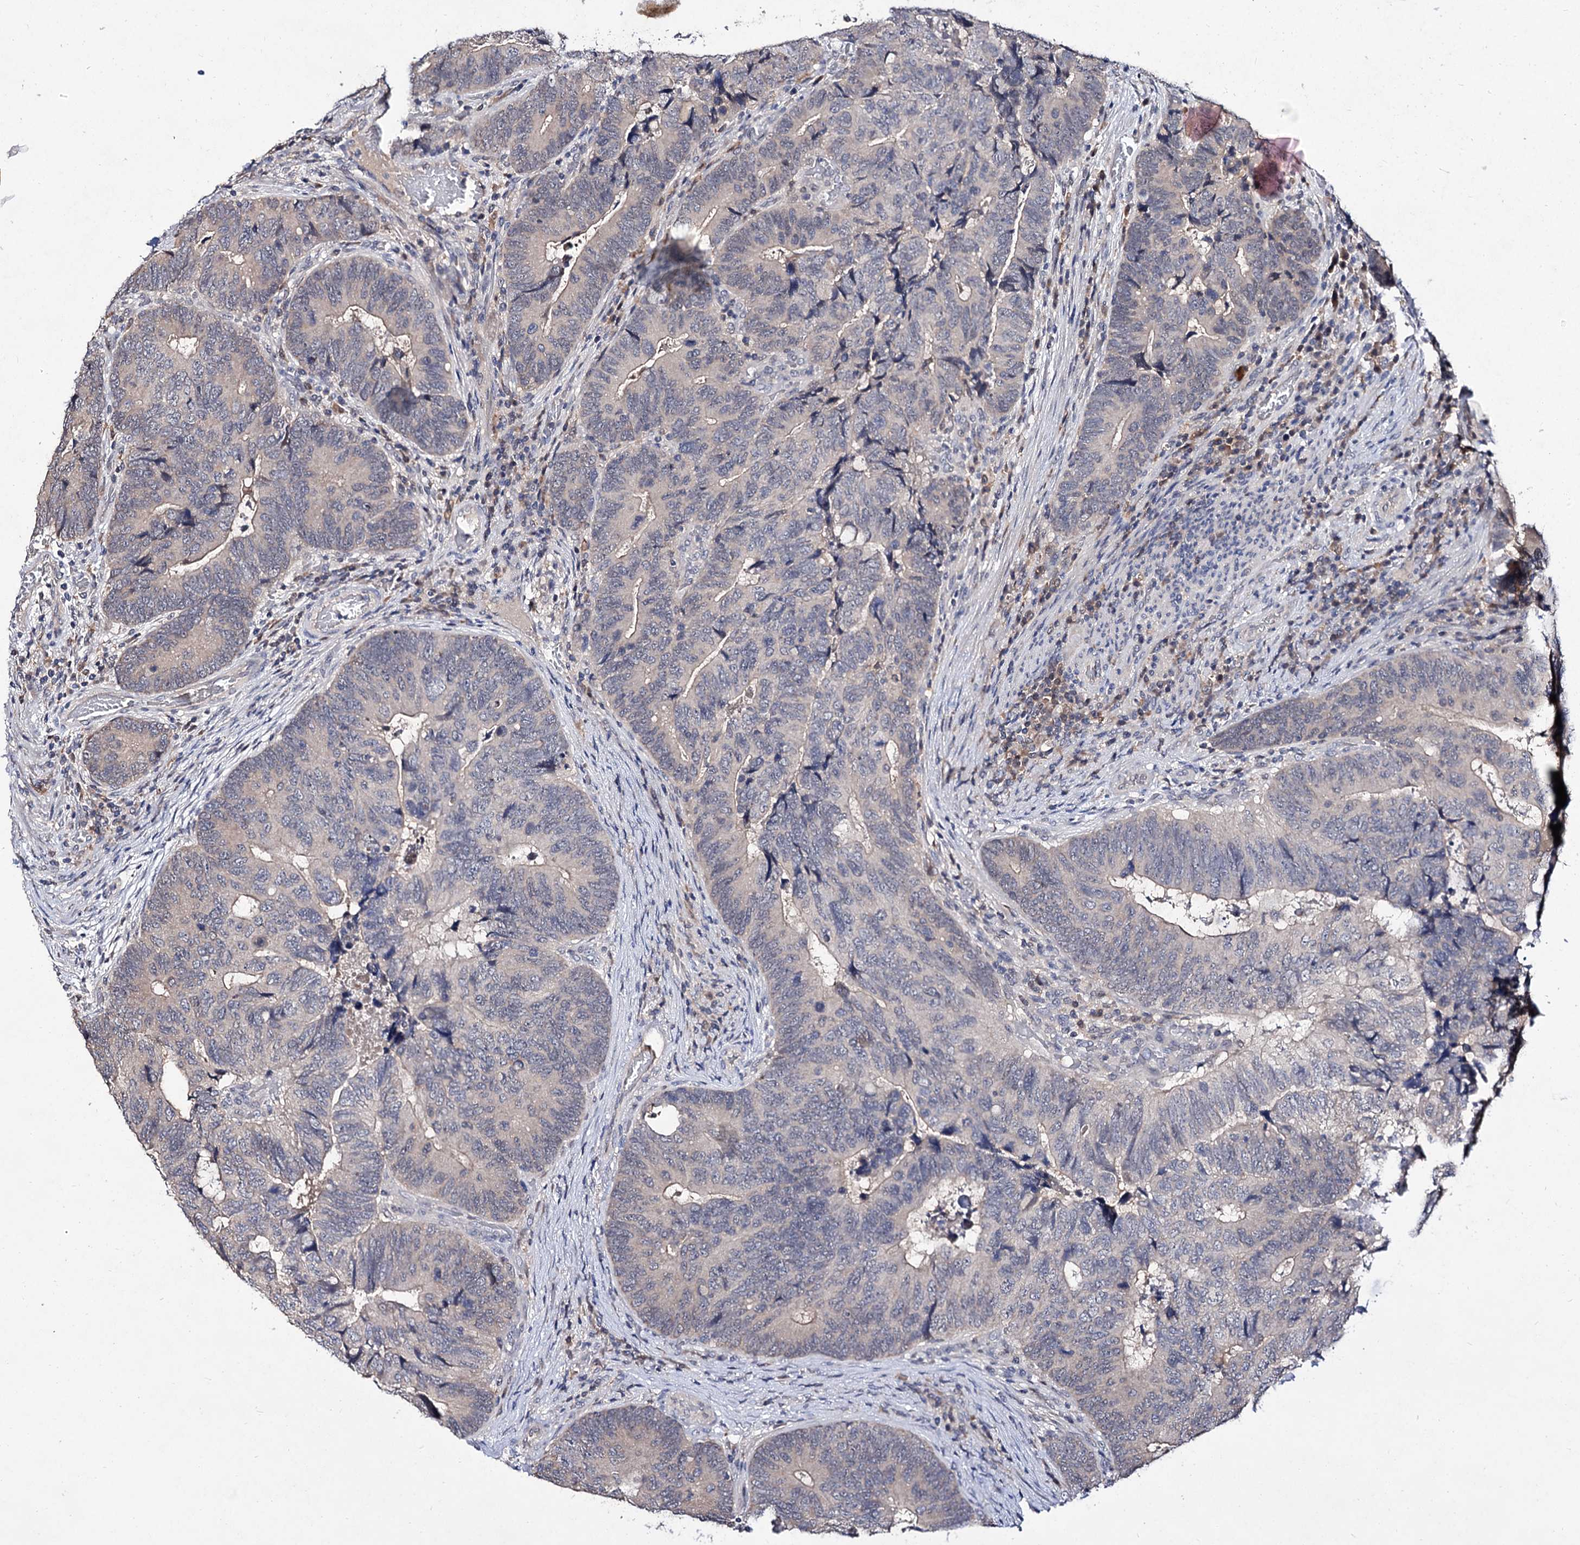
{"staining": {"intensity": "negative", "quantity": "none", "location": "none"}, "tissue": "colorectal cancer", "cell_type": "Tumor cells", "image_type": "cancer", "snomed": [{"axis": "morphology", "description": "Adenocarcinoma, NOS"}, {"axis": "topography", "description": "Colon"}], "caption": "A micrograph of colorectal adenocarcinoma stained for a protein shows no brown staining in tumor cells.", "gene": "ACTR6", "patient": {"sex": "female", "age": 67}}